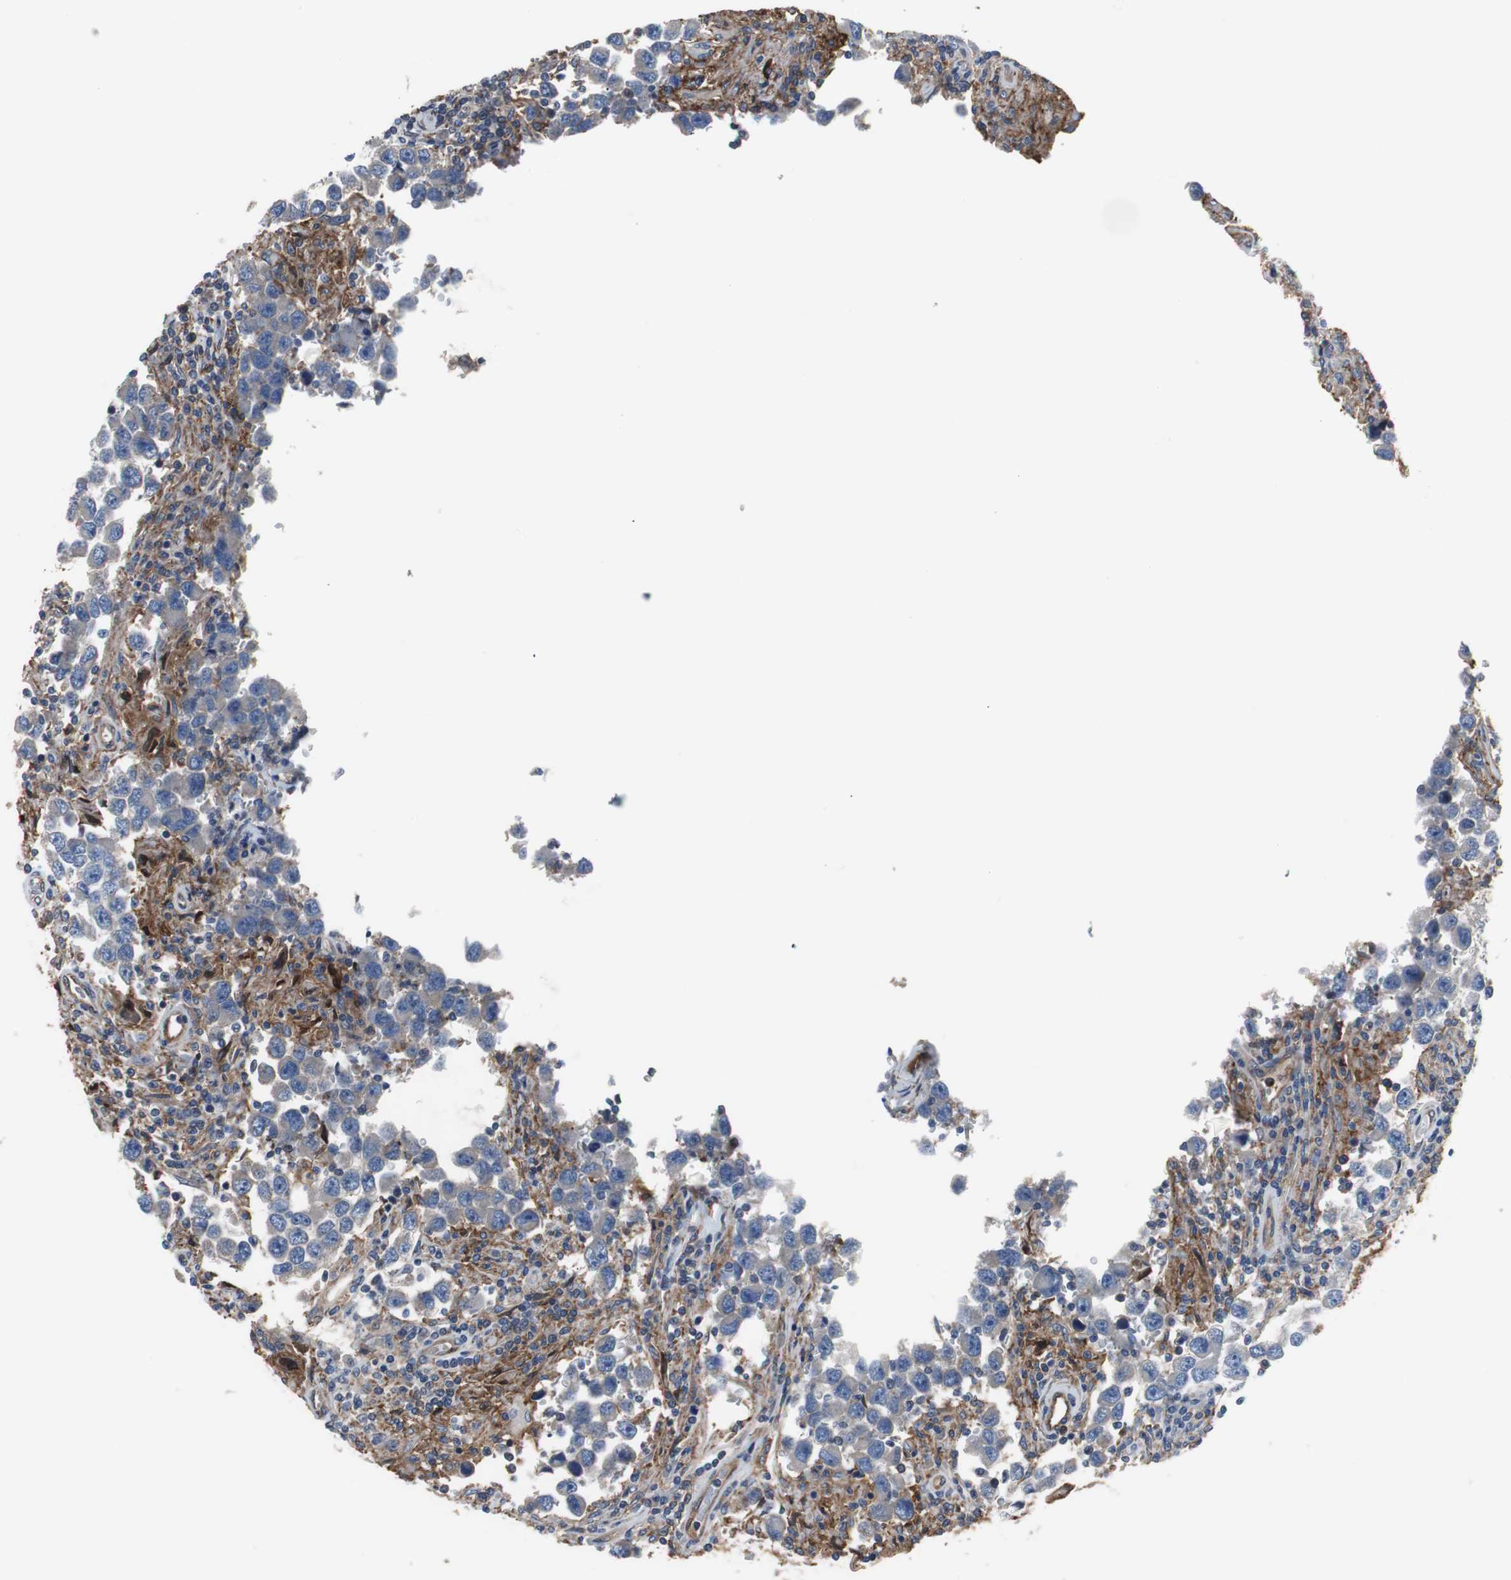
{"staining": {"intensity": "negative", "quantity": "none", "location": "none"}, "tissue": "testis cancer", "cell_type": "Tumor cells", "image_type": "cancer", "snomed": [{"axis": "morphology", "description": "Carcinoma, Embryonal, NOS"}, {"axis": "topography", "description": "Testis"}], "caption": "High power microscopy histopathology image of an IHC image of testis embryonal carcinoma, revealing no significant positivity in tumor cells.", "gene": "ANXA4", "patient": {"sex": "male", "age": 21}}